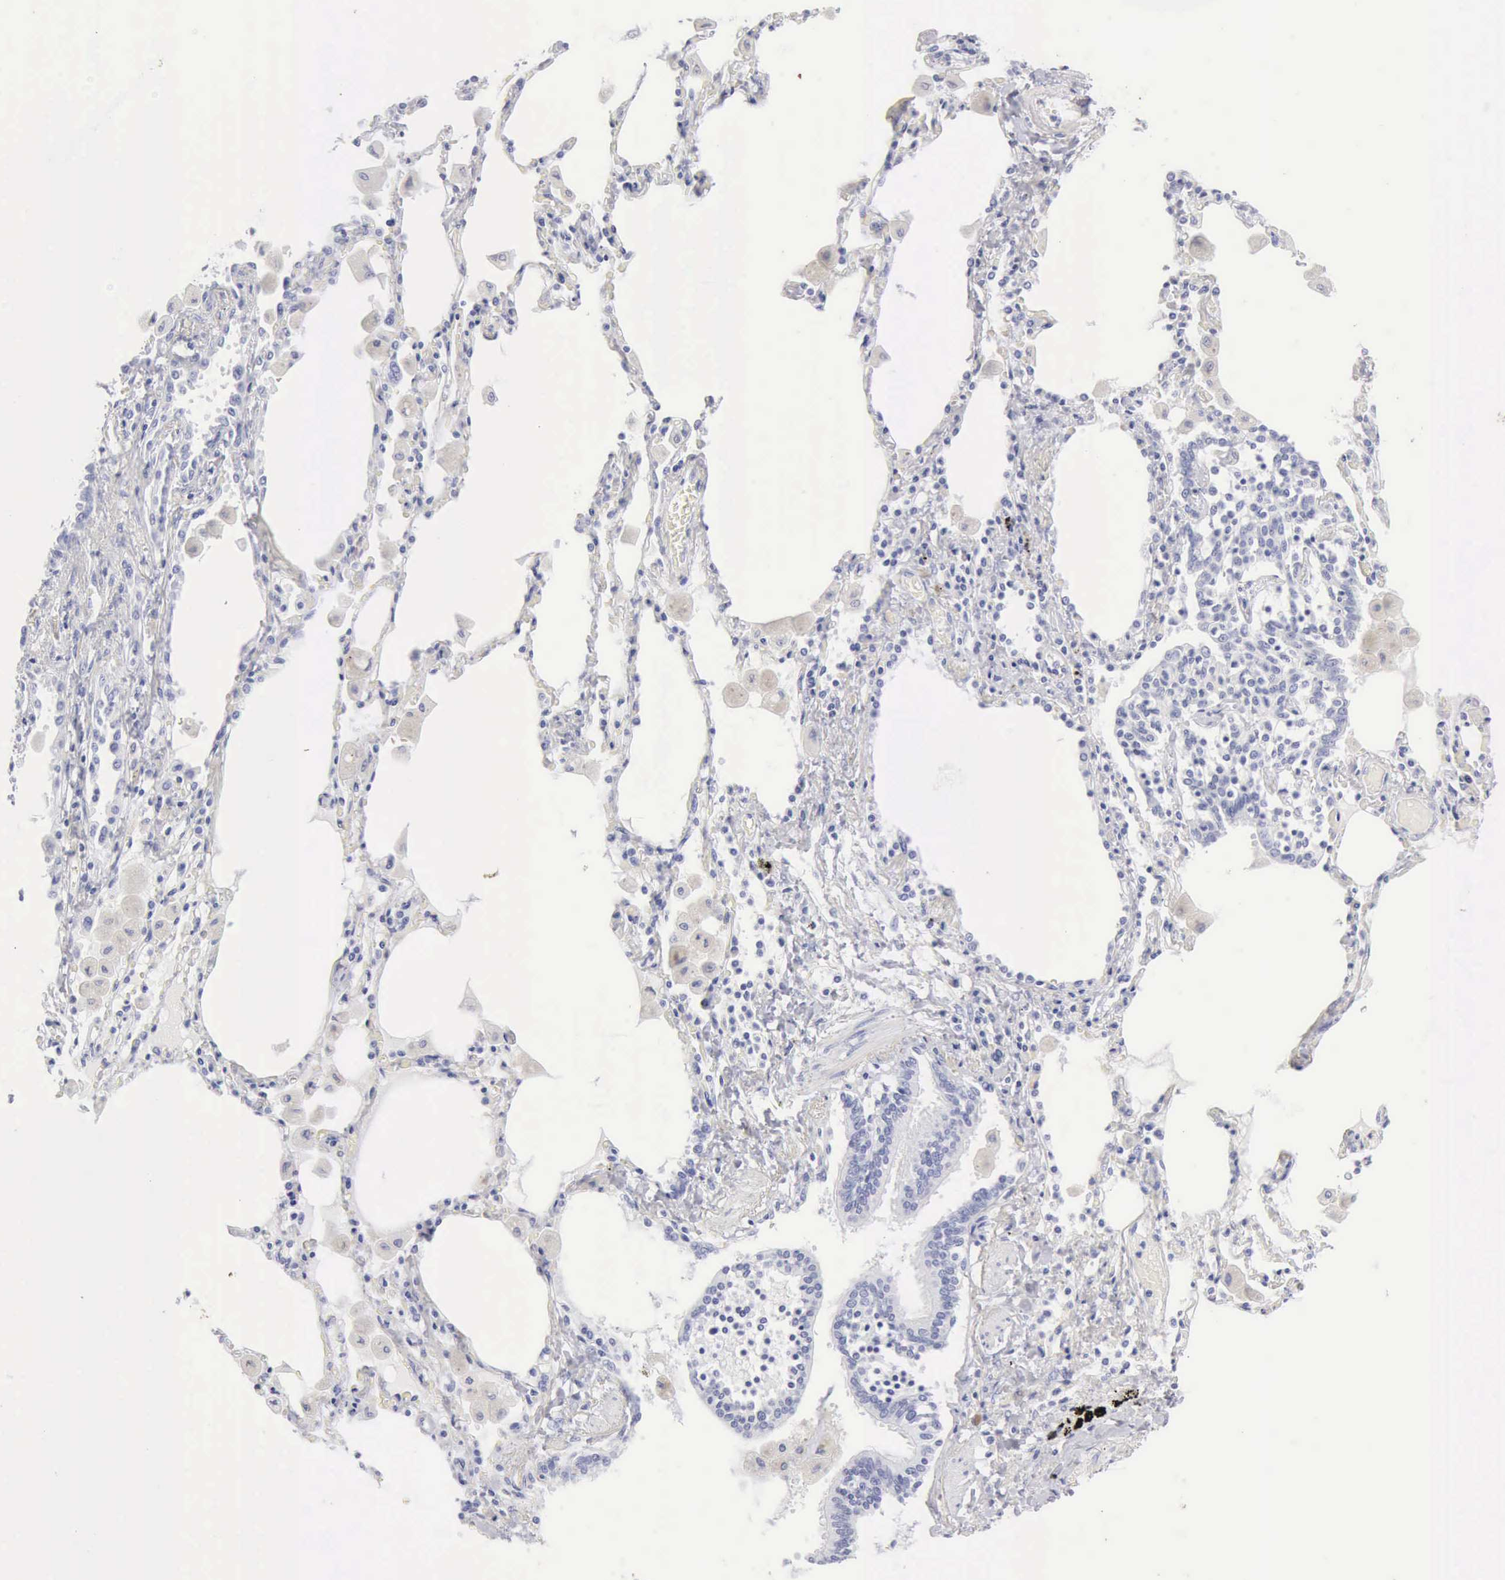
{"staining": {"intensity": "negative", "quantity": "none", "location": "none"}, "tissue": "bronchus", "cell_type": "Respiratory epithelial cells", "image_type": "normal", "snomed": [{"axis": "morphology", "description": "Normal tissue, NOS"}, {"axis": "morphology", "description": "Squamous cell carcinoma, NOS"}, {"axis": "topography", "description": "Bronchus"}, {"axis": "topography", "description": "Lung"}], "caption": "Human bronchus stained for a protein using IHC demonstrates no positivity in respiratory epithelial cells.", "gene": "KRT10", "patient": {"sex": "female", "age": 47}}